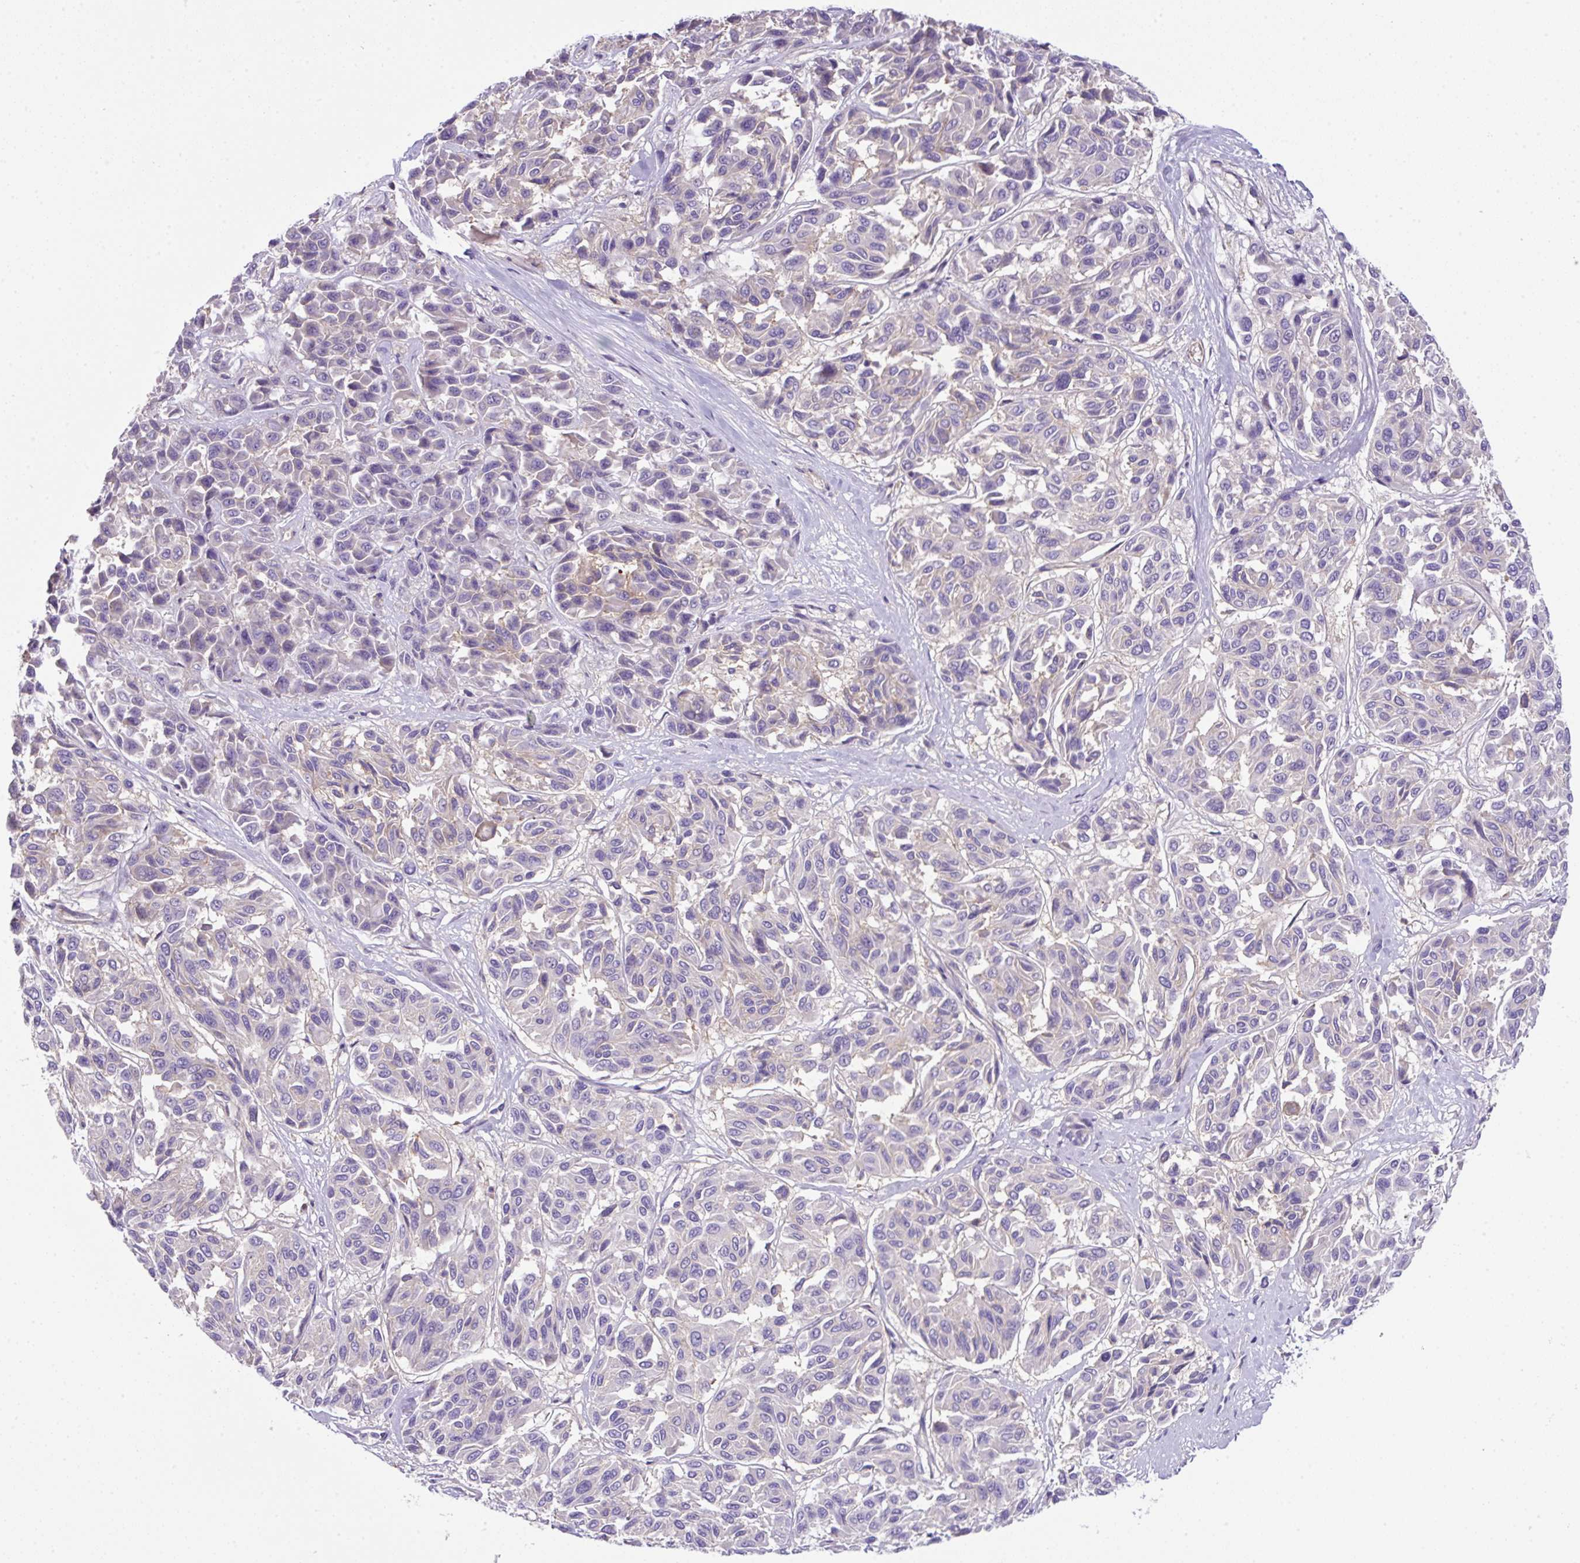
{"staining": {"intensity": "negative", "quantity": "none", "location": "none"}, "tissue": "melanoma", "cell_type": "Tumor cells", "image_type": "cancer", "snomed": [{"axis": "morphology", "description": "Malignant melanoma, NOS"}, {"axis": "topography", "description": "Skin"}], "caption": "DAB (3,3'-diaminobenzidine) immunohistochemical staining of melanoma displays no significant expression in tumor cells.", "gene": "NPTN", "patient": {"sex": "female", "age": 66}}